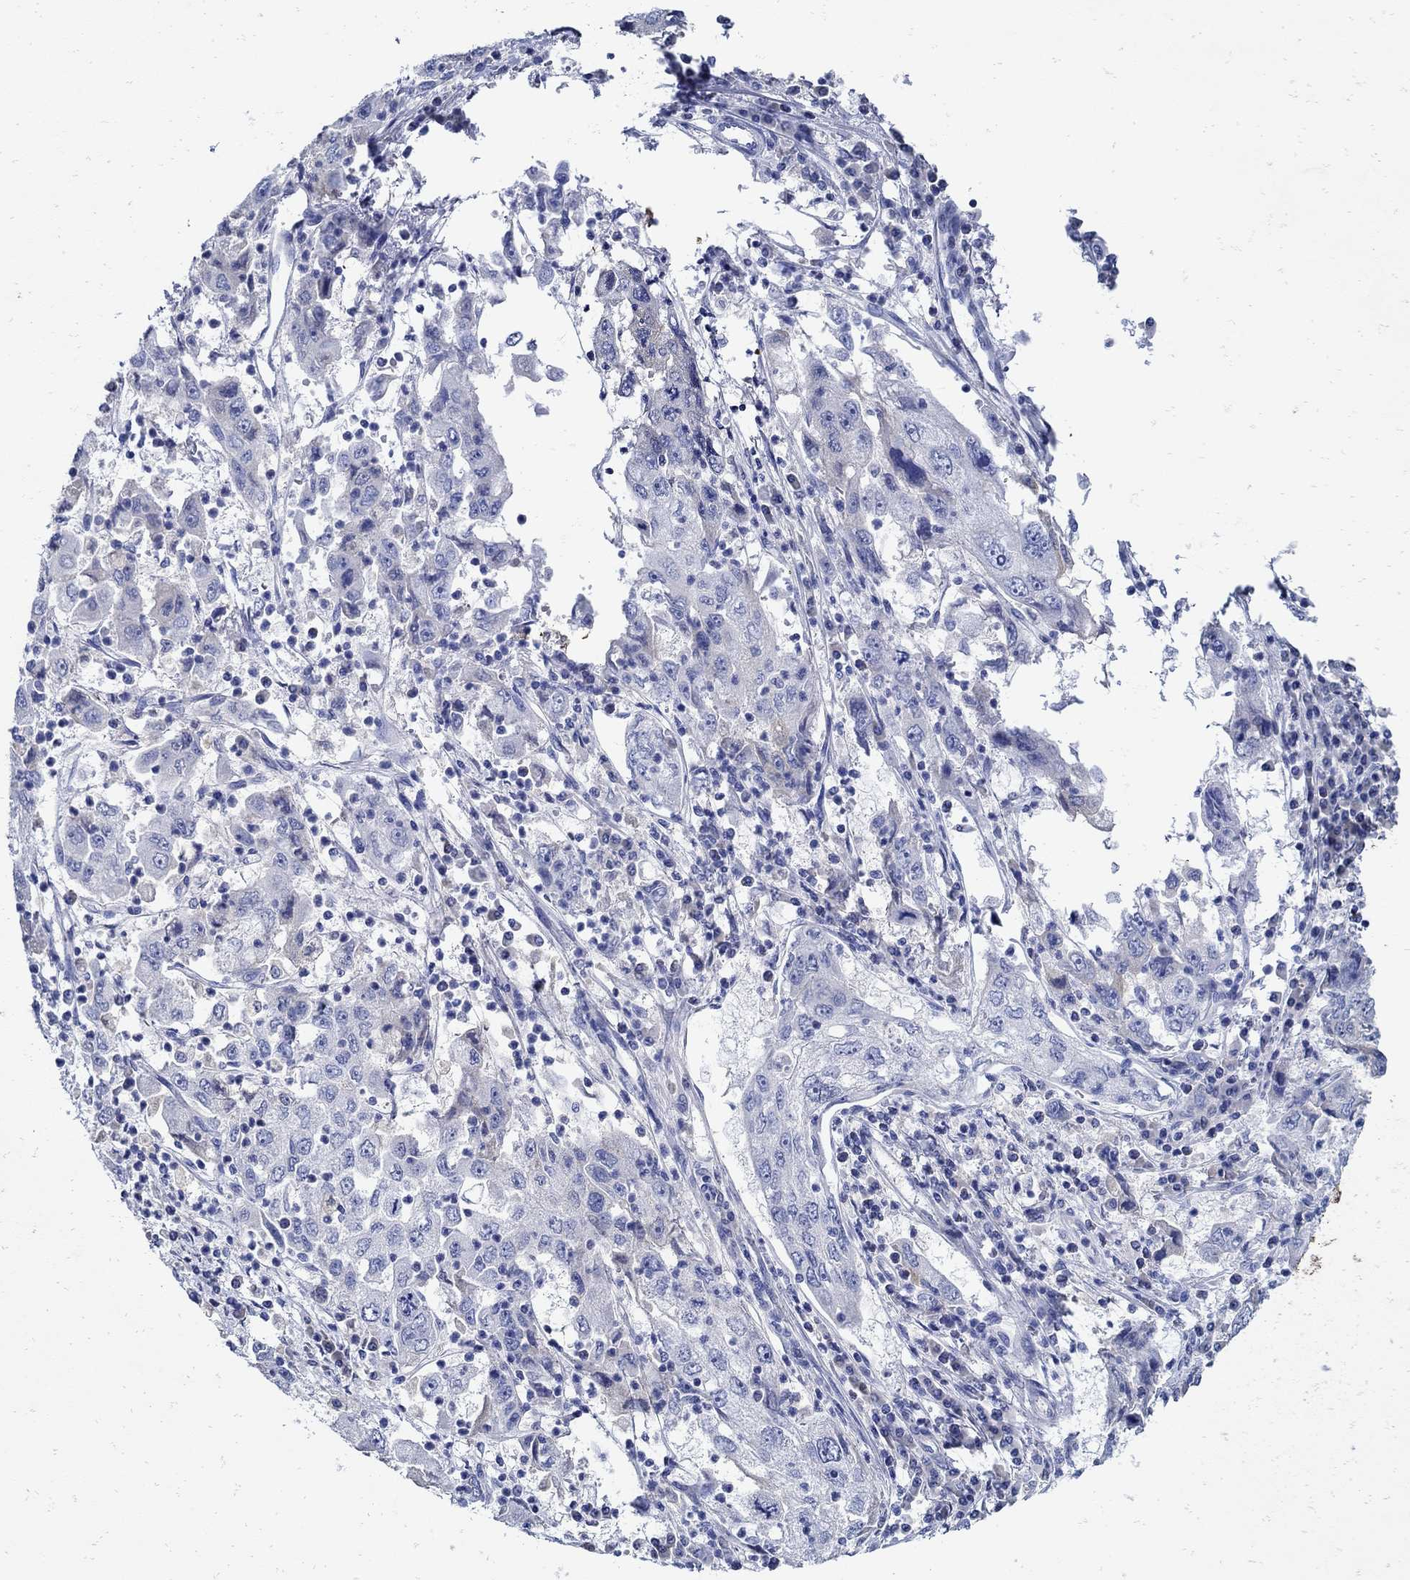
{"staining": {"intensity": "negative", "quantity": "none", "location": "none"}, "tissue": "cervical cancer", "cell_type": "Tumor cells", "image_type": "cancer", "snomed": [{"axis": "morphology", "description": "Squamous cell carcinoma, NOS"}, {"axis": "topography", "description": "Cervix"}], "caption": "The histopathology image reveals no staining of tumor cells in cervical squamous cell carcinoma.", "gene": "NOS1", "patient": {"sex": "female", "age": 36}}